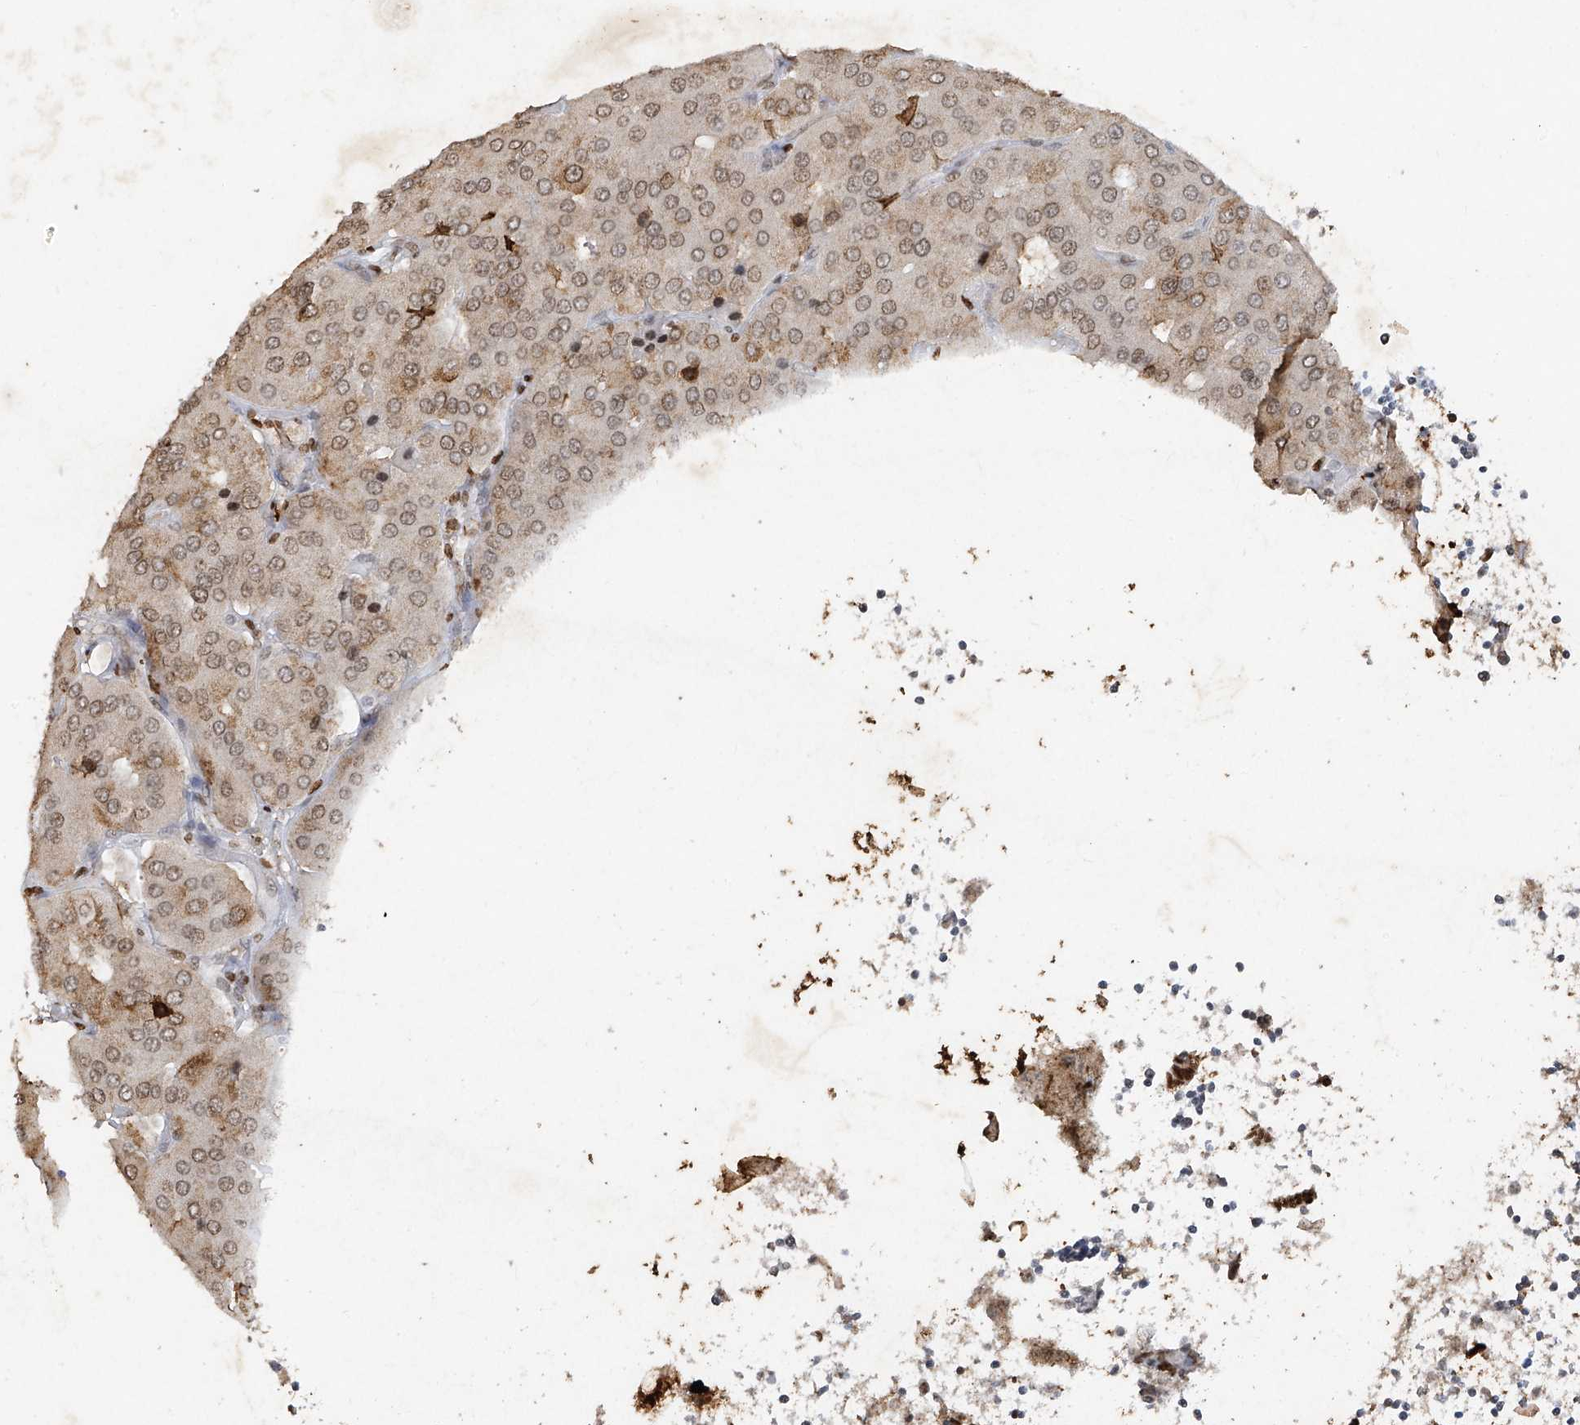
{"staining": {"intensity": "weak", "quantity": ">75%", "location": "cytoplasmic/membranous,nuclear"}, "tissue": "parathyroid gland", "cell_type": "Glandular cells", "image_type": "normal", "snomed": [{"axis": "morphology", "description": "Normal tissue, NOS"}, {"axis": "morphology", "description": "Adenoma, NOS"}, {"axis": "topography", "description": "Parathyroid gland"}], "caption": "High-power microscopy captured an immunohistochemistry histopathology image of benign parathyroid gland, revealing weak cytoplasmic/membranous,nuclear positivity in about >75% of glandular cells. The staining was performed using DAB (3,3'-diaminobenzidine), with brown indicating positive protein expression. Nuclei are stained blue with hematoxylin.", "gene": "ATRIP", "patient": {"sex": "female", "age": 86}}